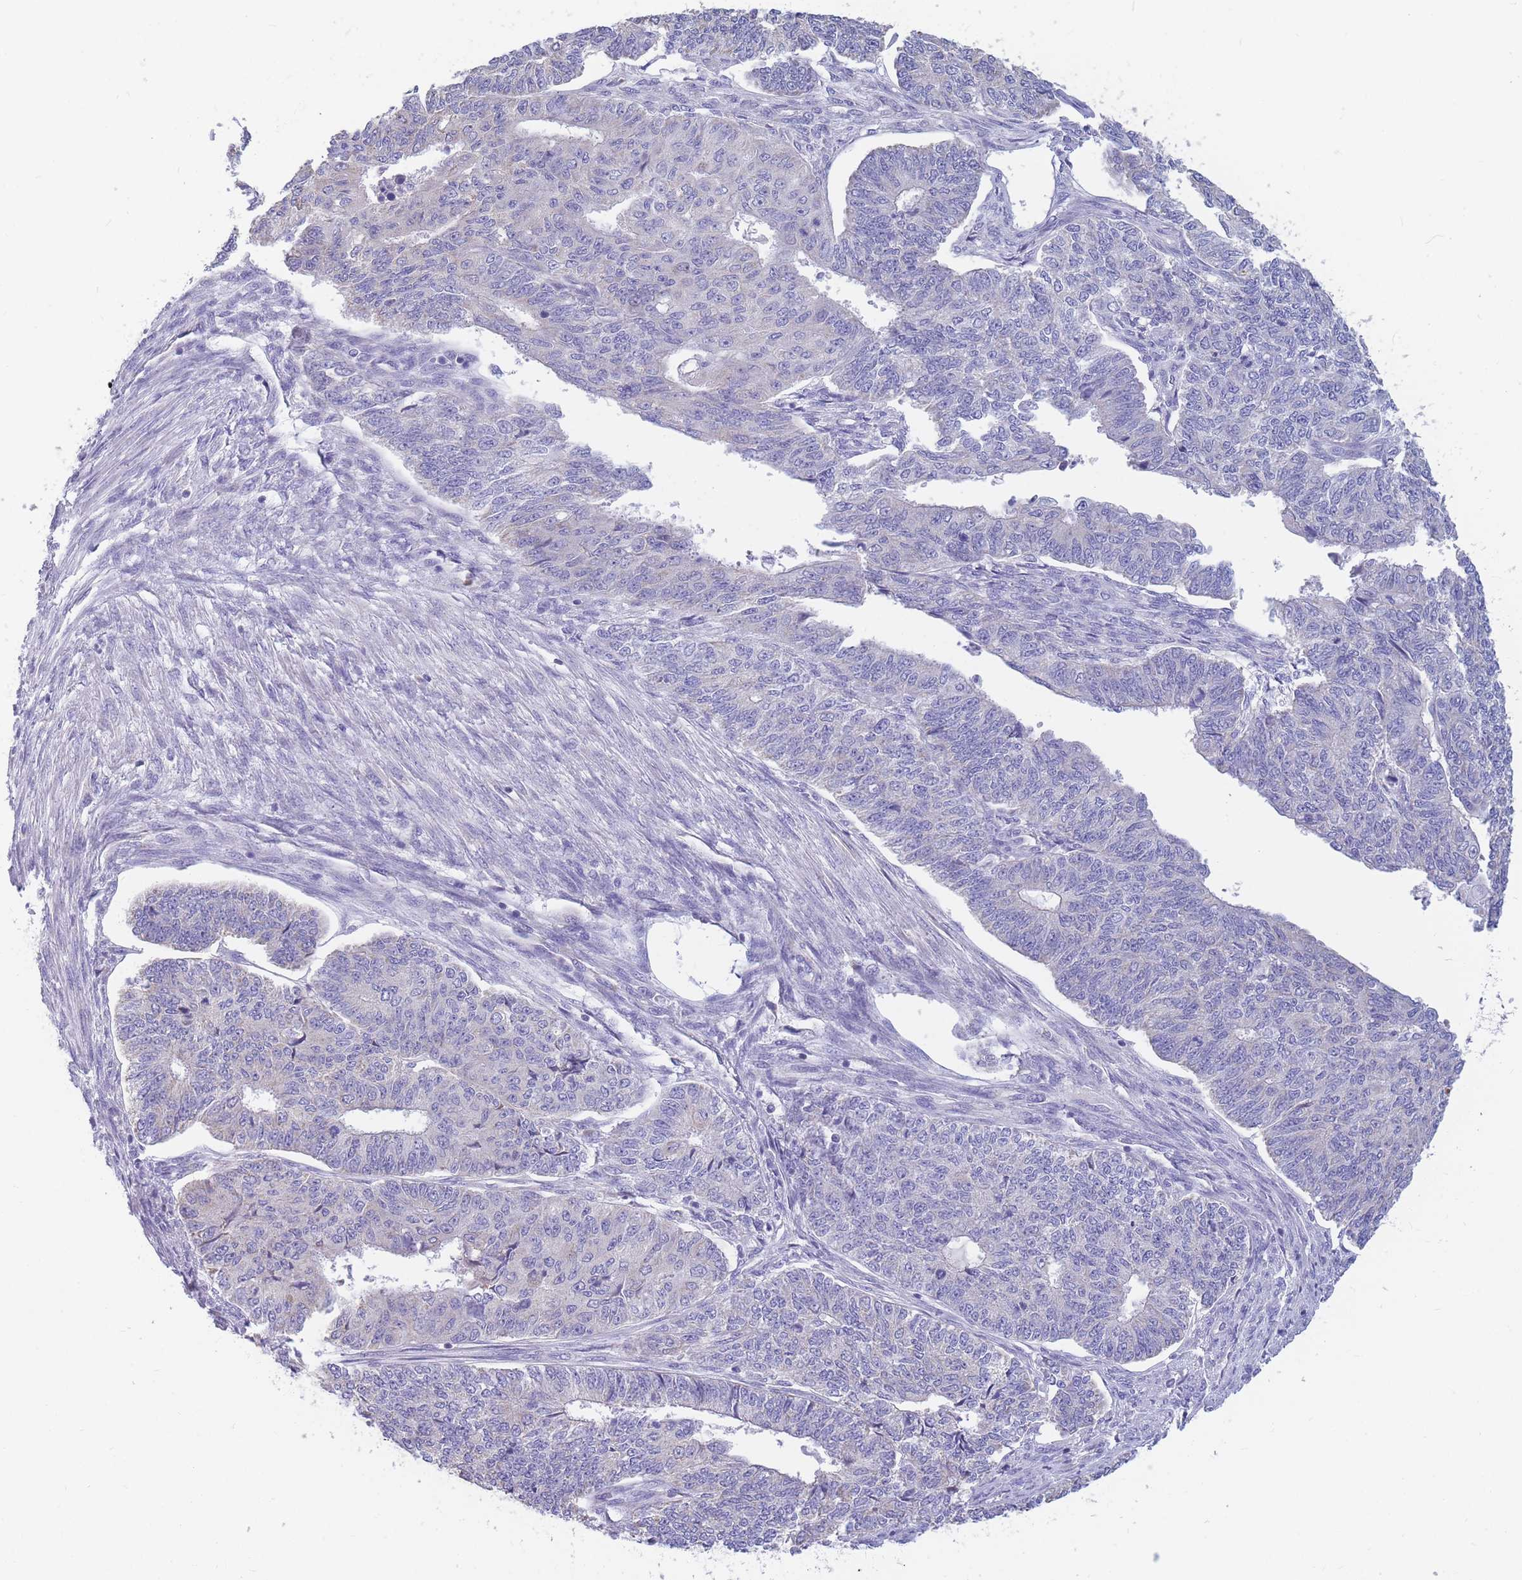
{"staining": {"intensity": "negative", "quantity": "none", "location": "none"}, "tissue": "endometrial cancer", "cell_type": "Tumor cells", "image_type": "cancer", "snomed": [{"axis": "morphology", "description": "Adenocarcinoma, NOS"}, {"axis": "topography", "description": "Endometrium"}], "caption": "This is a image of immunohistochemistry (IHC) staining of endometrial adenocarcinoma, which shows no positivity in tumor cells.", "gene": "DHRS11", "patient": {"sex": "female", "age": 32}}